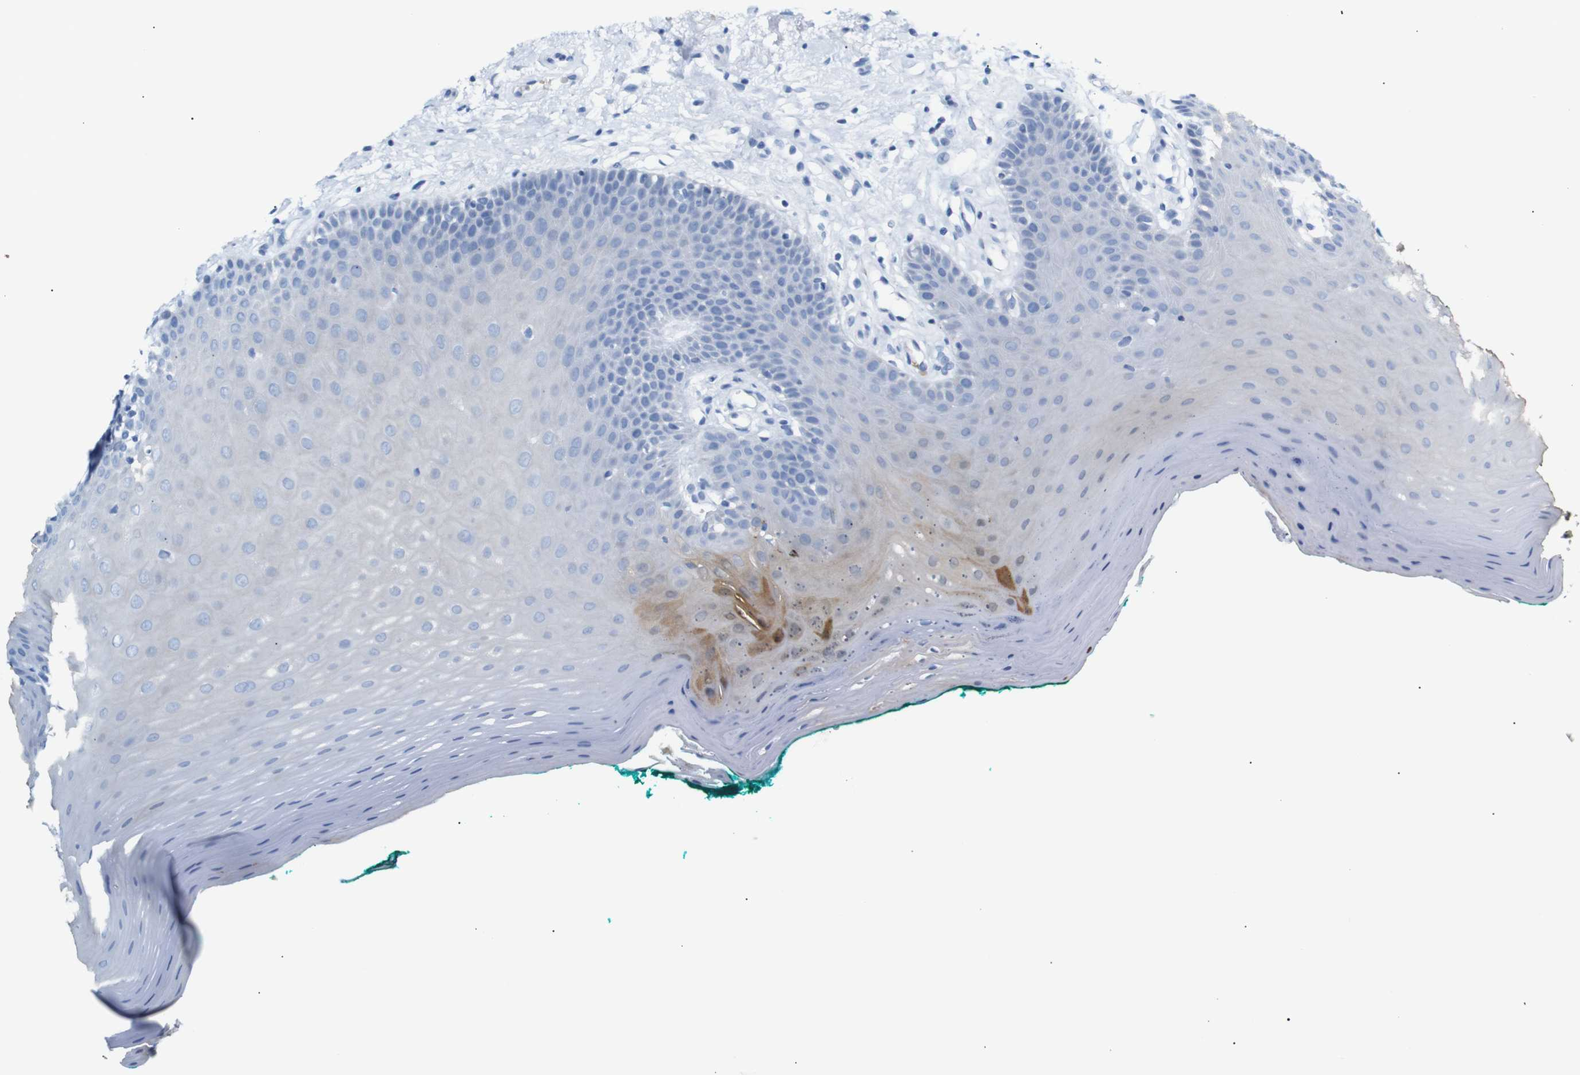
{"staining": {"intensity": "negative", "quantity": "none", "location": "none"}, "tissue": "oral mucosa", "cell_type": "Squamous epithelial cells", "image_type": "normal", "snomed": [{"axis": "morphology", "description": "Normal tissue, NOS"}, {"axis": "topography", "description": "Skeletal muscle"}, {"axis": "topography", "description": "Oral tissue"}], "caption": "Squamous epithelial cells are negative for protein expression in benign human oral mucosa. (DAB immunohistochemistry (IHC) visualized using brightfield microscopy, high magnification).", "gene": "ERVMER34", "patient": {"sex": "male", "age": 58}}